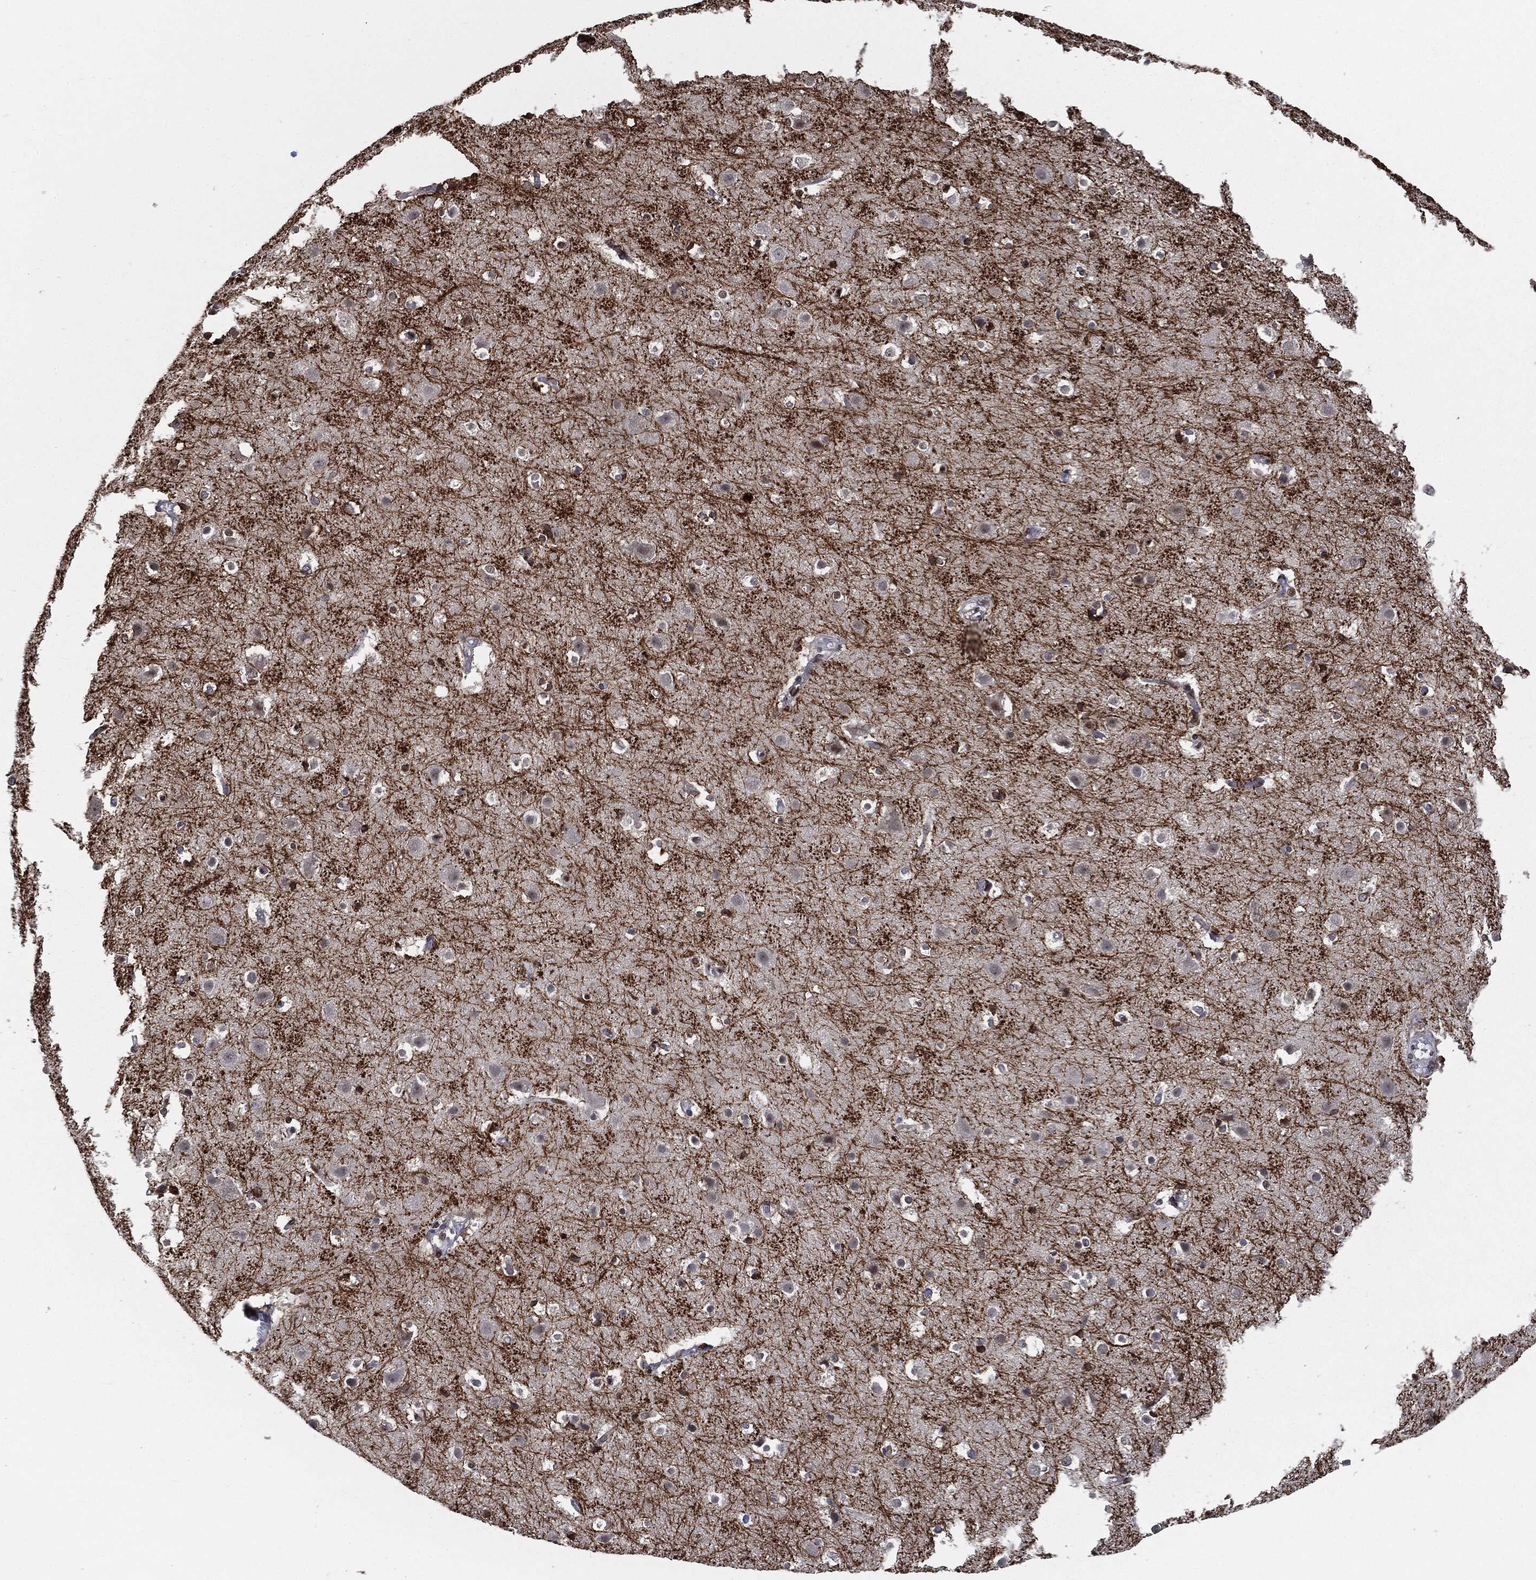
{"staining": {"intensity": "negative", "quantity": "none", "location": "none"}, "tissue": "cerebral cortex", "cell_type": "Endothelial cells", "image_type": "normal", "snomed": [{"axis": "morphology", "description": "Normal tissue, NOS"}, {"axis": "topography", "description": "Cerebral cortex"}], "caption": "A histopathology image of cerebral cortex stained for a protein reveals no brown staining in endothelial cells.", "gene": "DPH2", "patient": {"sex": "female", "age": 52}}